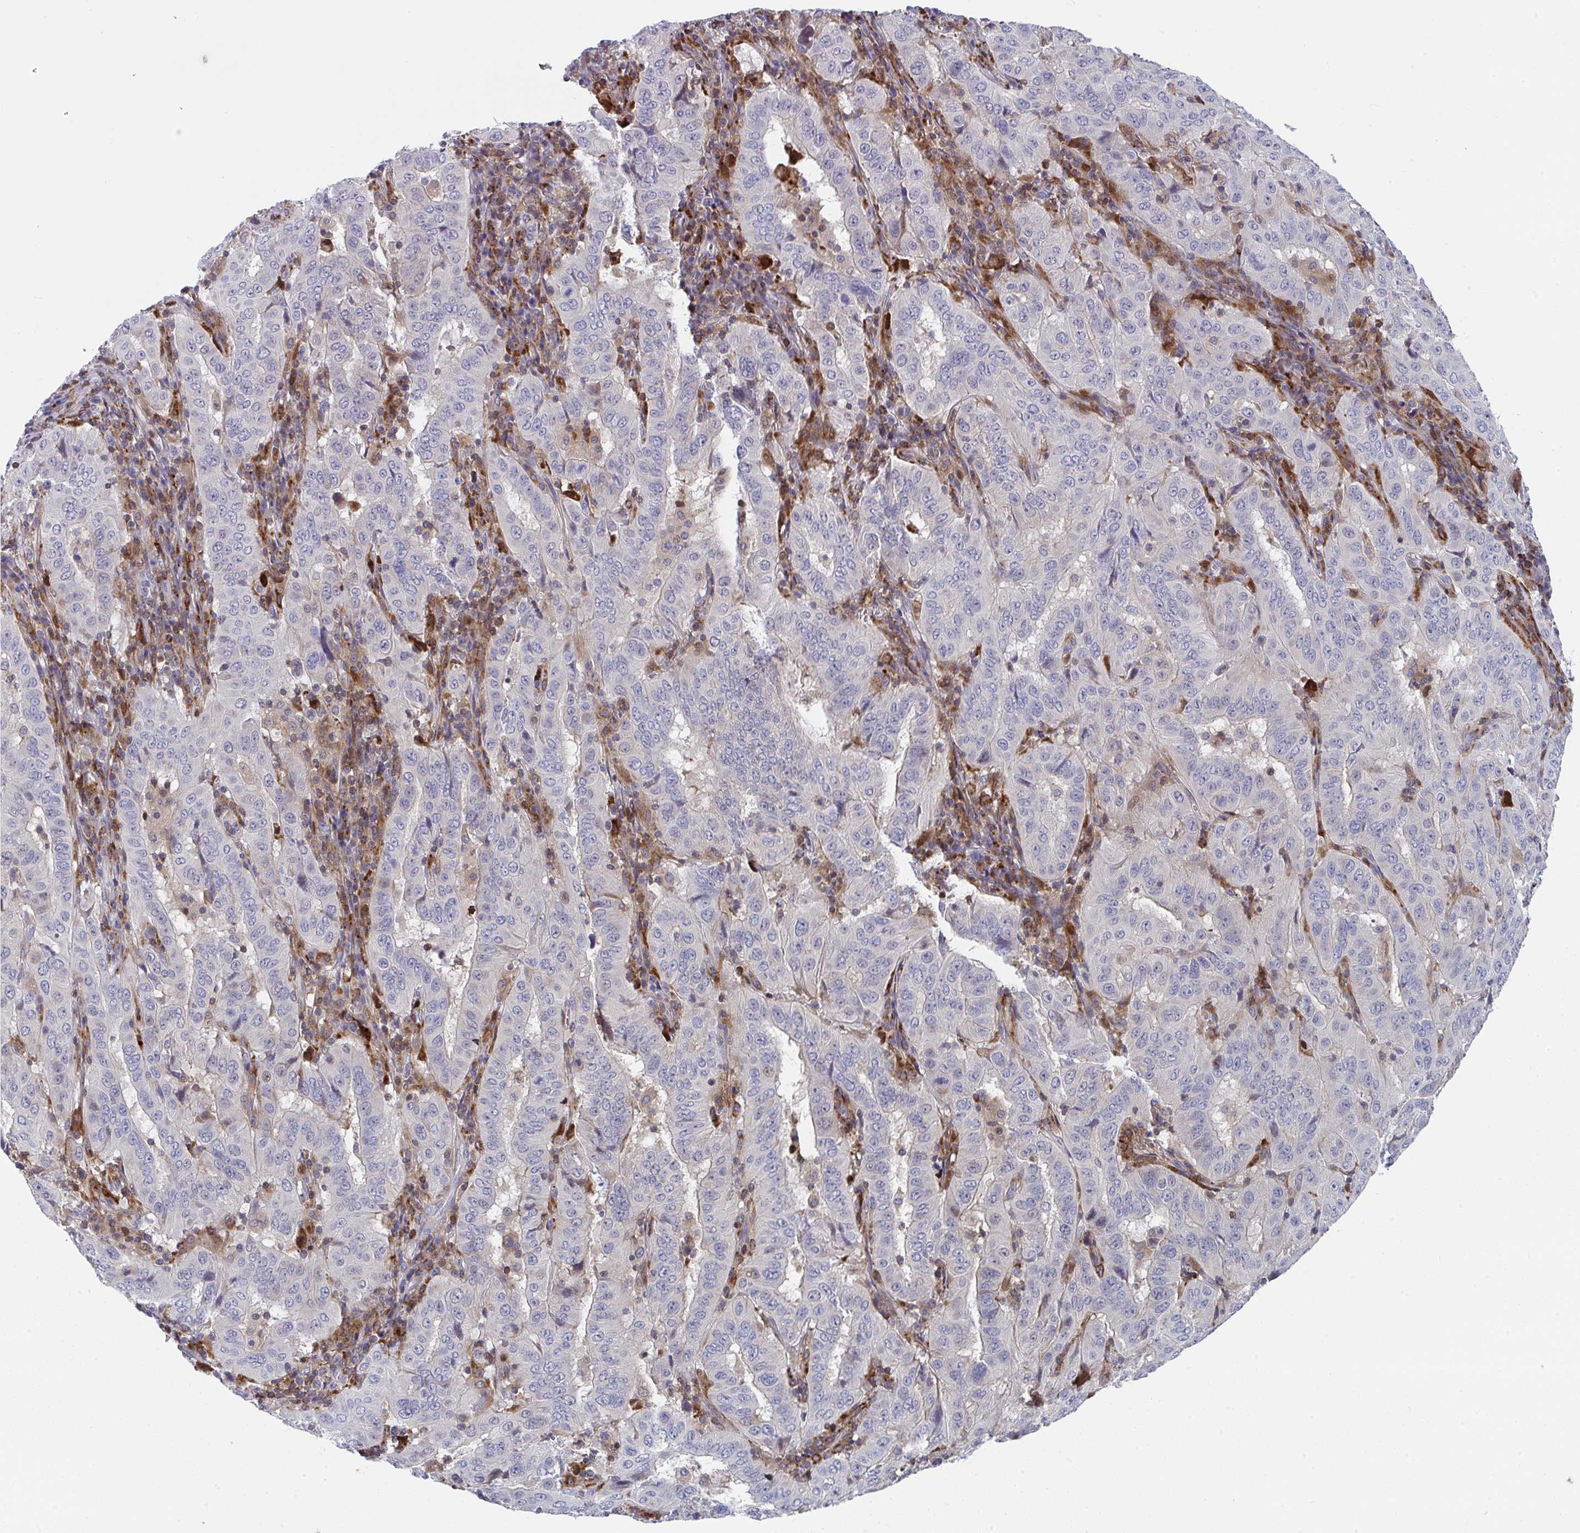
{"staining": {"intensity": "negative", "quantity": "none", "location": "none"}, "tissue": "pancreatic cancer", "cell_type": "Tumor cells", "image_type": "cancer", "snomed": [{"axis": "morphology", "description": "Adenocarcinoma, NOS"}, {"axis": "topography", "description": "Pancreas"}], "caption": "Pancreatic cancer stained for a protein using immunohistochemistry (IHC) shows no expression tumor cells.", "gene": "AOC2", "patient": {"sex": "male", "age": 63}}